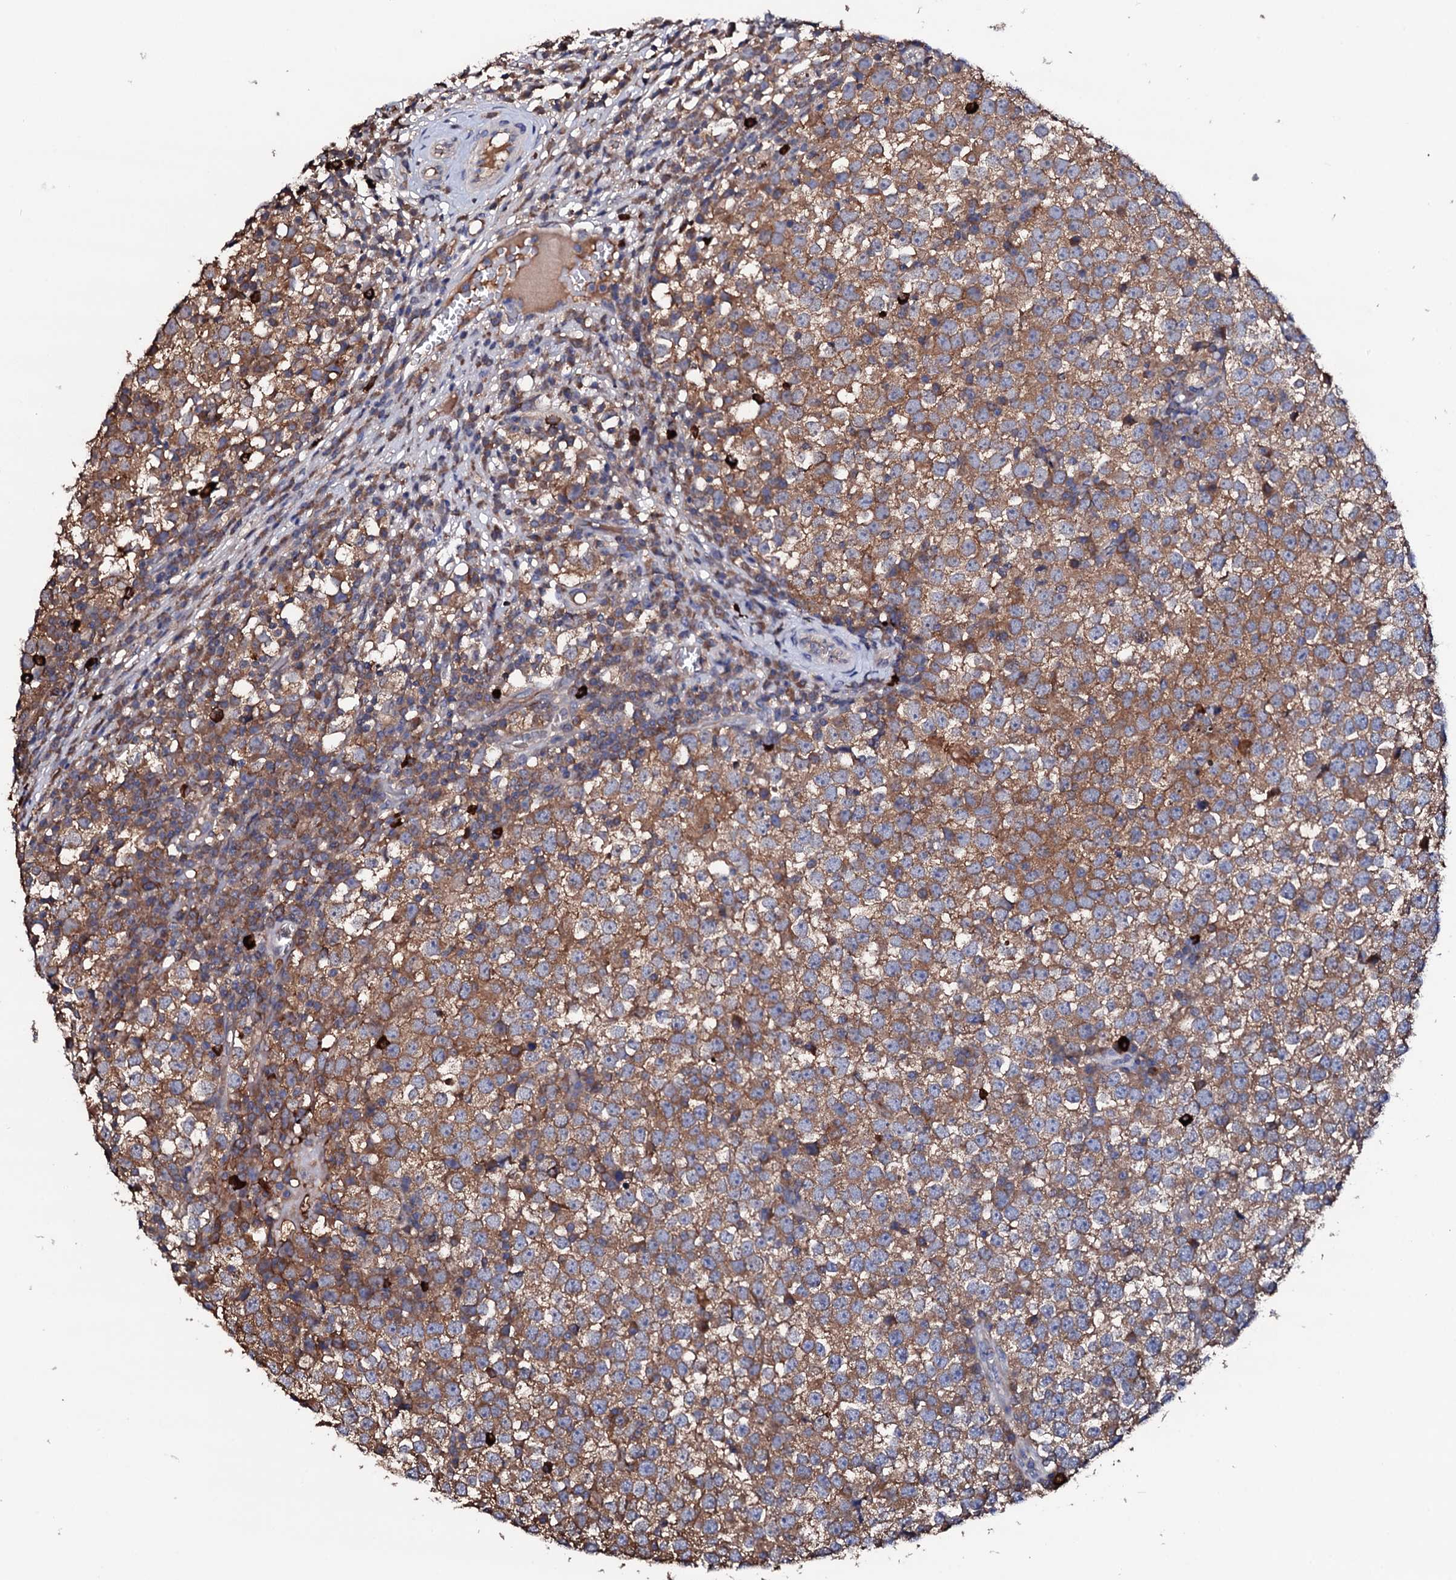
{"staining": {"intensity": "moderate", "quantity": ">75%", "location": "cytoplasmic/membranous"}, "tissue": "testis cancer", "cell_type": "Tumor cells", "image_type": "cancer", "snomed": [{"axis": "morphology", "description": "Seminoma, NOS"}, {"axis": "topography", "description": "Testis"}], "caption": "Testis cancer (seminoma) stained with a brown dye displays moderate cytoplasmic/membranous positive staining in about >75% of tumor cells.", "gene": "TCAF2", "patient": {"sex": "male", "age": 65}}